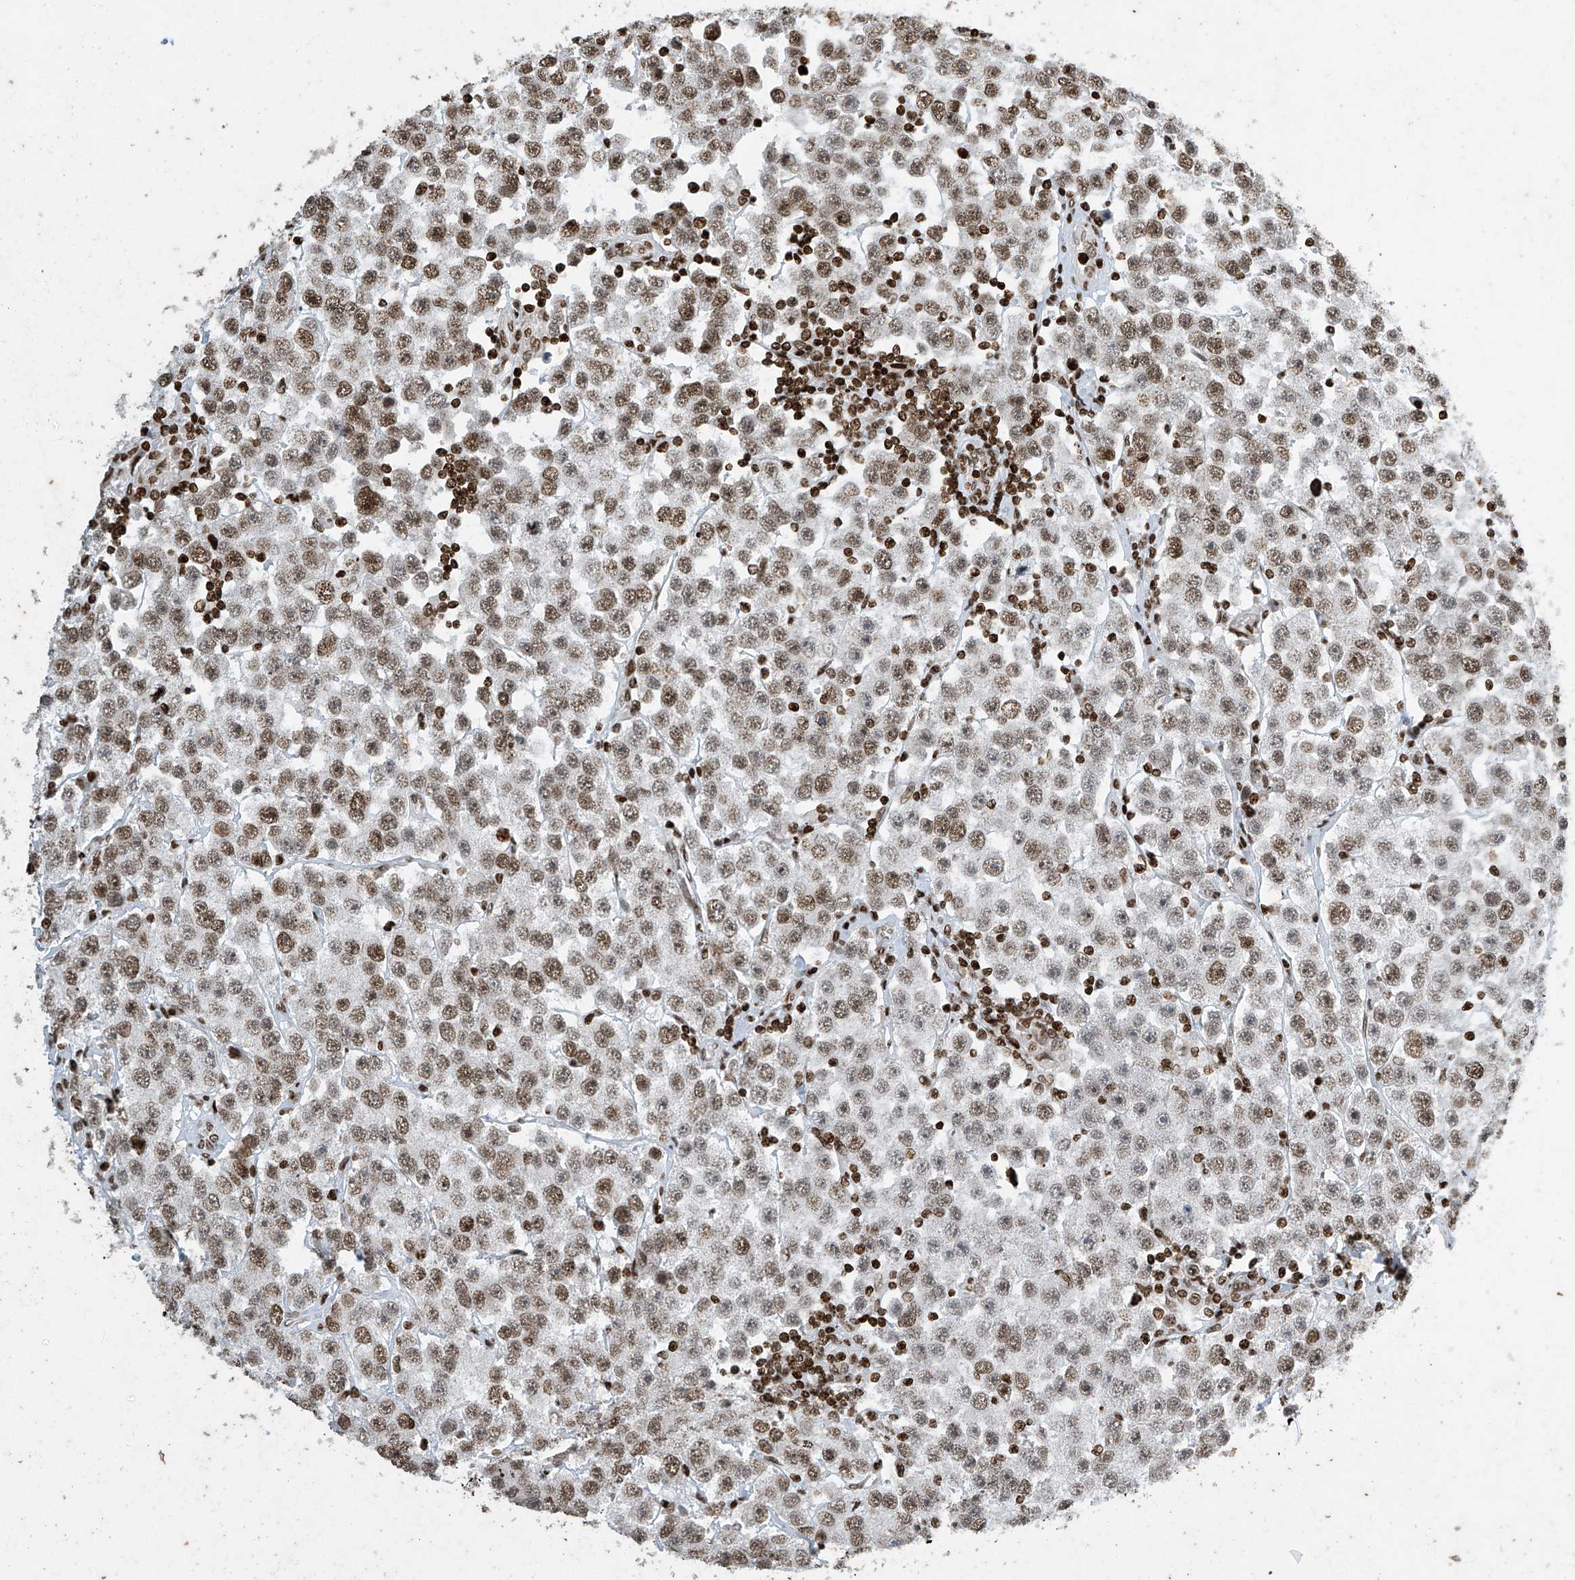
{"staining": {"intensity": "moderate", "quantity": ">75%", "location": "nuclear"}, "tissue": "testis cancer", "cell_type": "Tumor cells", "image_type": "cancer", "snomed": [{"axis": "morphology", "description": "Seminoma, NOS"}, {"axis": "topography", "description": "Testis"}], "caption": "There is medium levels of moderate nuclear expression in tumor cells of testis cancer, as demonstrated by immunohistochemical staining (brown color).", "gene": "H4C16", "patient": {"sex": "male", "age": 28}}